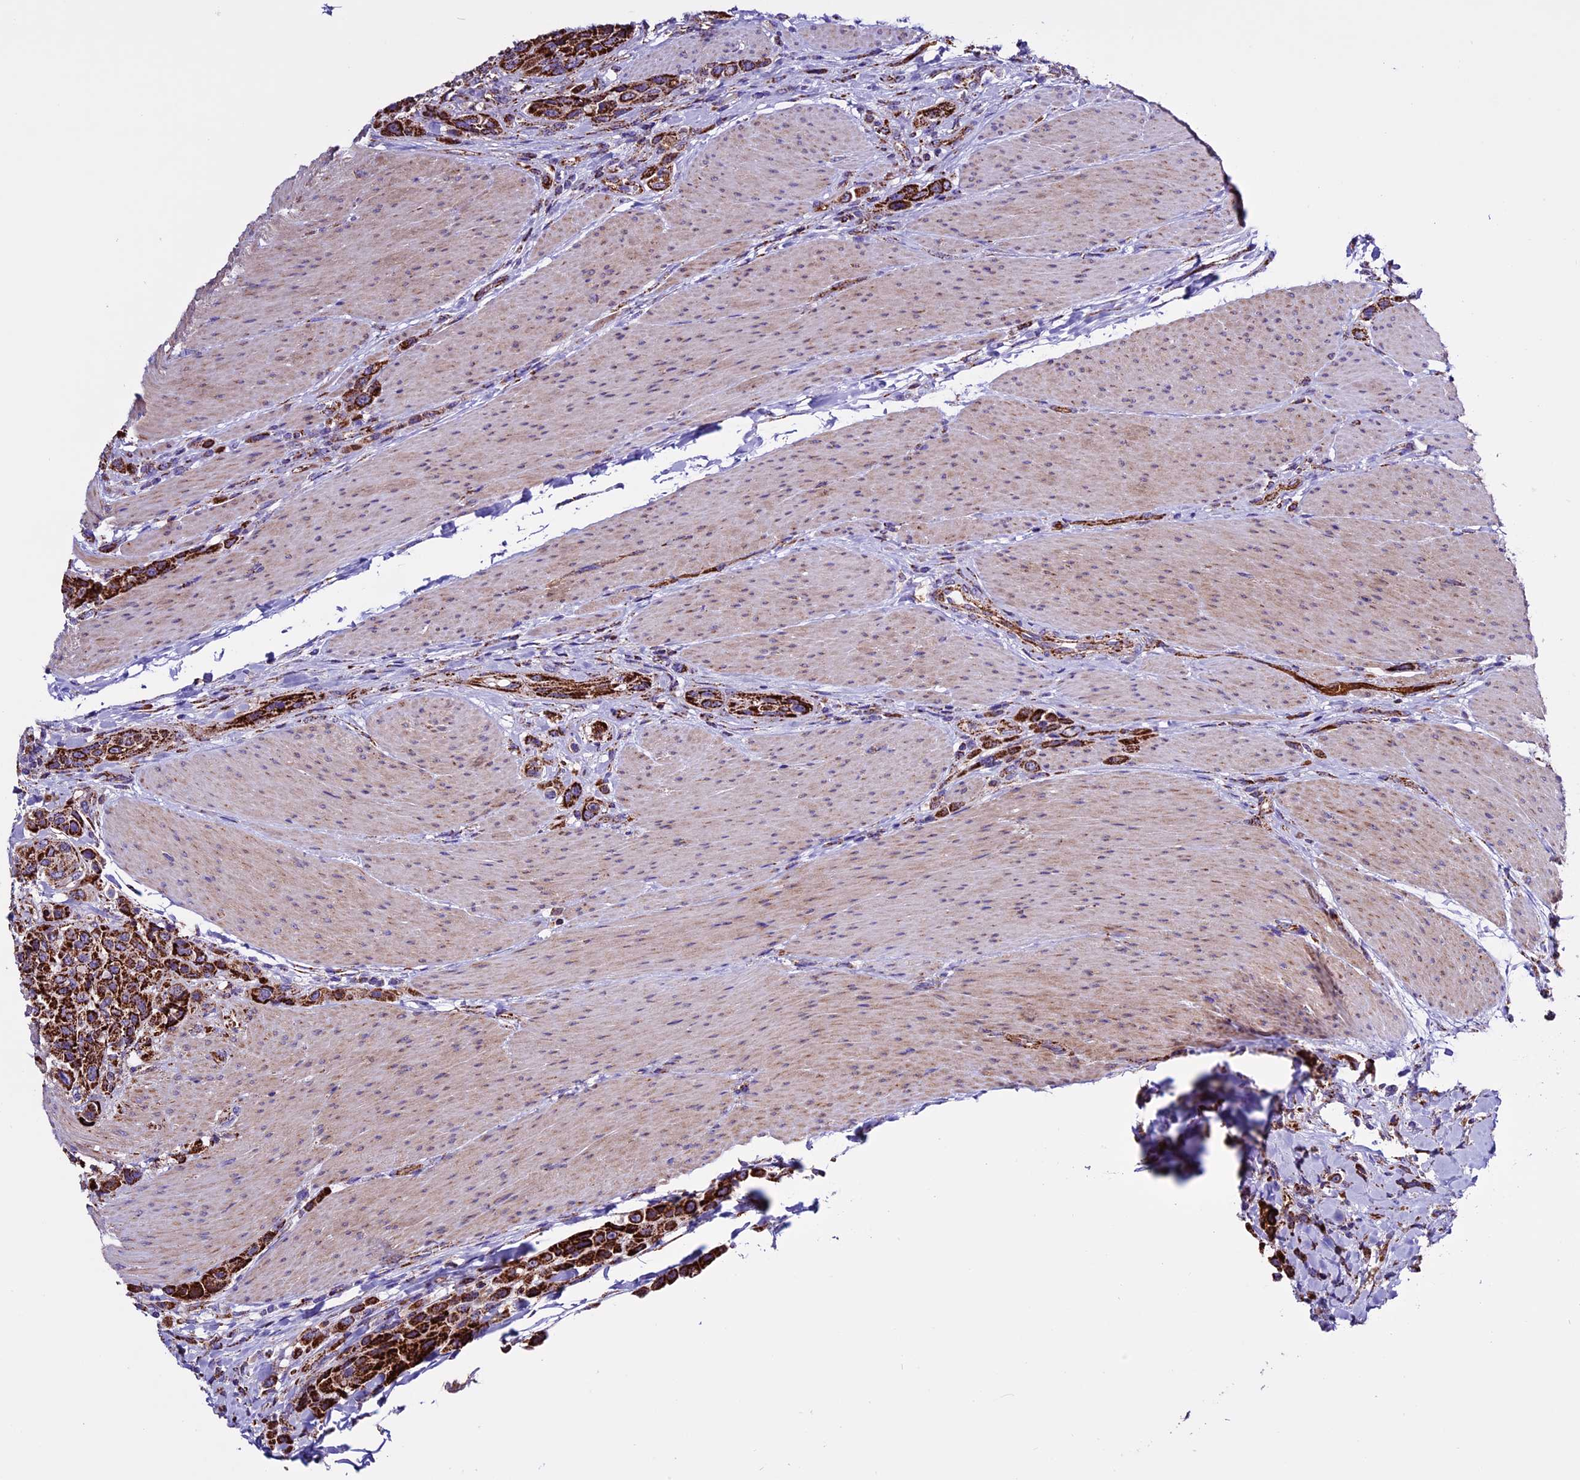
{"staining": {"intensity": "strong", "quantity": ">75%", "location": "cytoplasmic/membranous"}, "tissue": "urothelial cancer", "cell_type": "Tumor cells", "image_type": "cancer", "snomed": [{"axis": "morphology", "description": "Urothelial carcinoma, High grade"}, {"axis": "topography", "description": "Urinary bladder"}], "caption": "Urothelial carcinoma (high-grade) stained with DAB immunohistochemistry (IHC) displays high levels of strong cytoplasmic/membranous staining in approximately >75% of tumor cells. (Stains: DAB in brown, nuclei in blue, Microscopy: brightfield microscopy at high magnification).", "gene": "CX3CL1", "patient": {"sex": "male", "age": 50}}